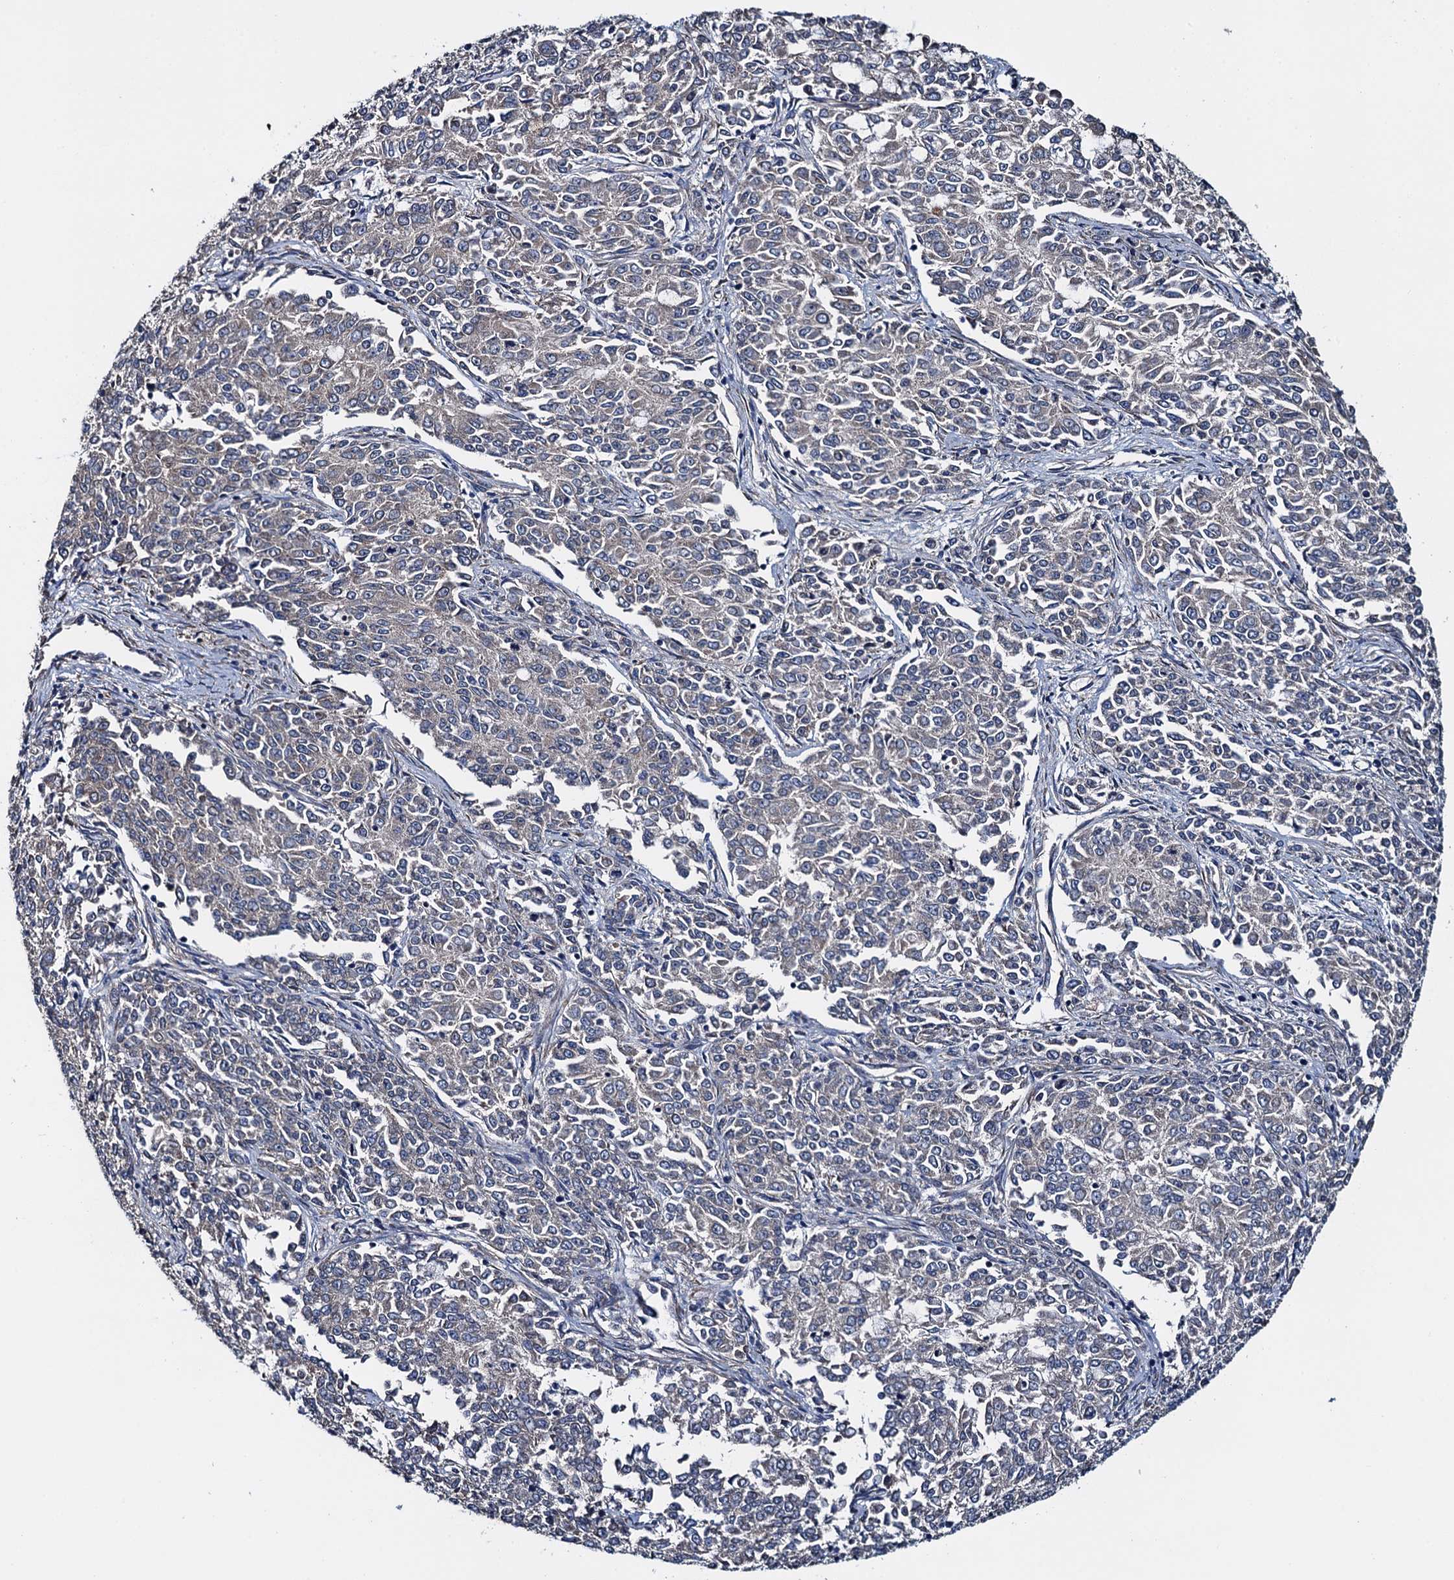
{"staining": {"intensity": "weak", "quantity": "<25%", "location": "cytoplasmic/membranous"}, "tissue": "endometrial cancer", "cell_type": "Tumor cells", "image_type": "cancer", "snomed": [{"axis": "morphology", "description": "Adenocarcinoma, NOS"}, {"axis": "topography", "description": "Endometrium"}], "caption": "This is an immunohistochemistry histopathology image of human adenocarcinoma (endometrial). There is no expression in tumor cells.", "gene": "ADCY9", "patient": {"sex": "female", "age": 50}}